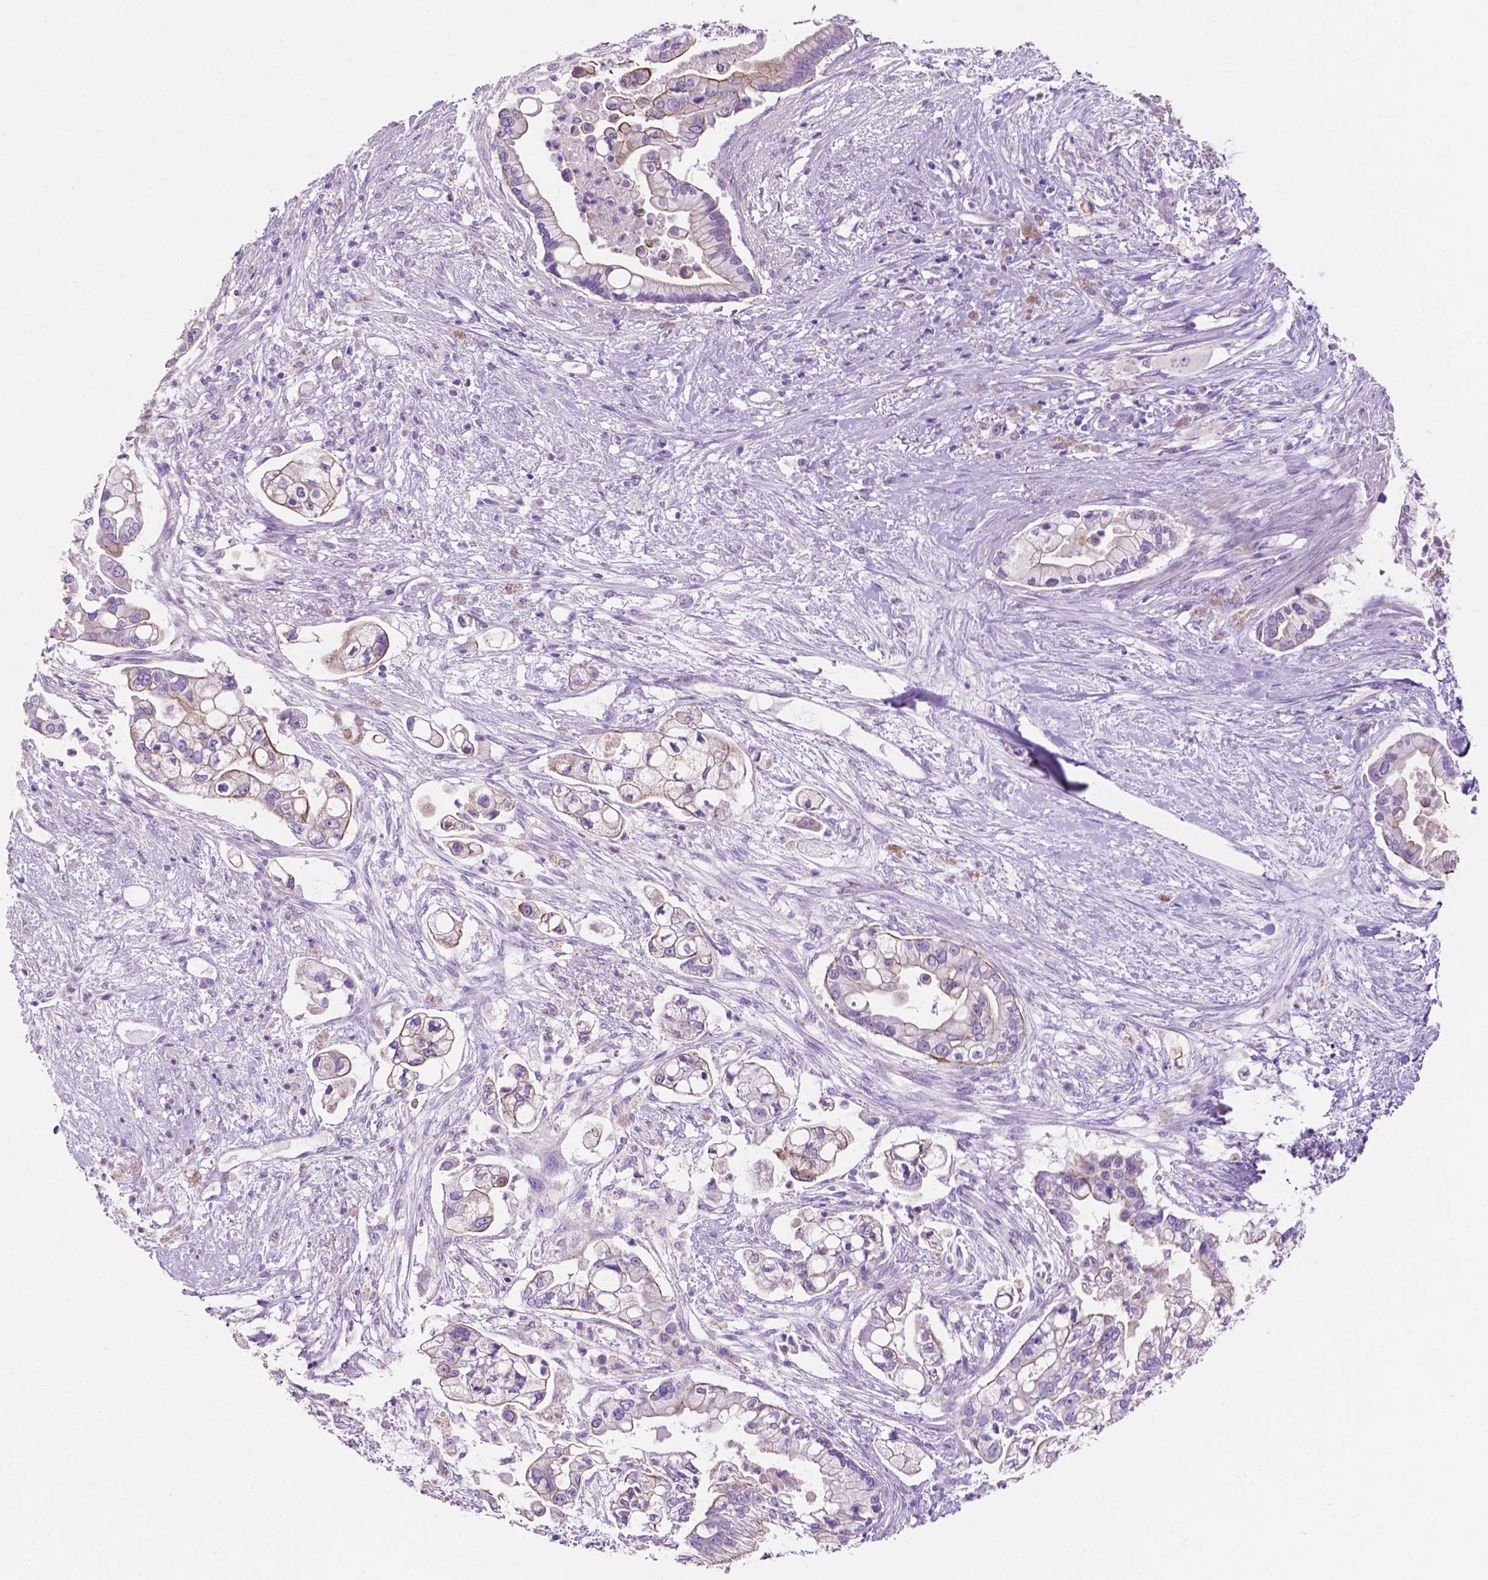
{"staining": {"intensity": "weak", "quantity": "25%-75%", "location": "cytoplasmic/membranous"}, "tissue": "pancreatic cancer", "cell_type": "Tumor cells", "image_type": "cancer", "snomed": [{"axis": "morphology", "description": "Adenocarcinoma, NOS"}, {"axis": "topography", "description": "Pancreas"}], "caption": "Adenocarcinoma (pancreatic) was stained to show a protein in brown. There is low levels of weak cytoplasmic/membranous positivity in approximately 25%-75% of tumor cells.", "gene": "CLDN17", "patient": {"sex": "female", "age": 69}}